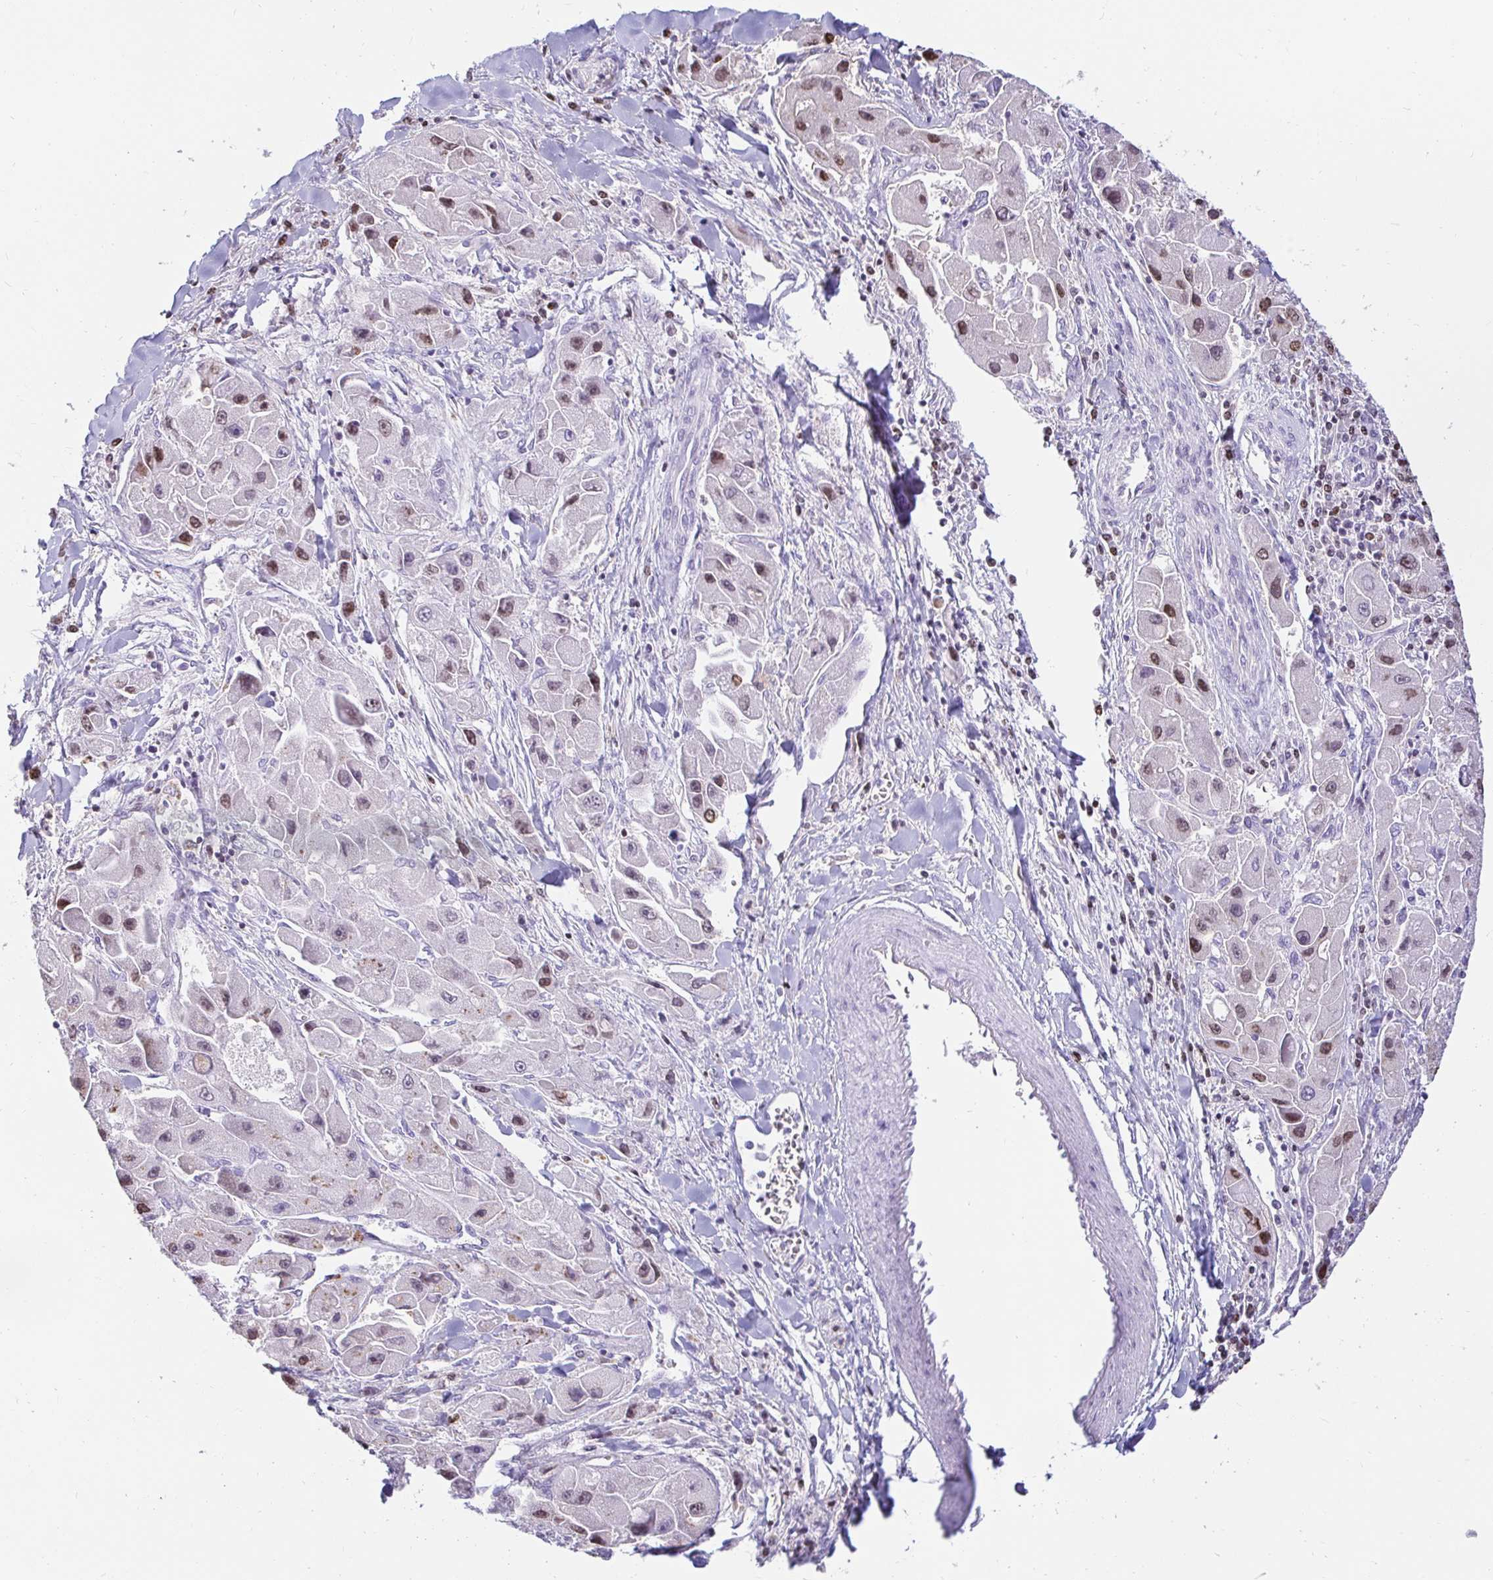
{"staining": {"intensity": "moderate", "quantity": ">75%", "location": "nuclear"}, "tissue": "liver cancer", "cell_type": "Tumor cells", "image_type": "cancer", "snomed": [{"axis": "morphology", "description": "Carcinoma, Hepatocellular, NOS"}, {"axis": "topography", "description": "Liver"}], "caption": "Immunohistochemistry (IHC) staining of liver cancer, which reveals medium levels of moderate nuclear staining in approximately >75% of tumor cells indicating moderate nuclear protein expression. The staining was performed using DAB (3,3'-diaminobenzidine) (brown) for protein detection and nuclei were counterstained in hematoxylin (blue).", "gene": "CAPSL", "patient": {"sex": "male", "age": 24}}